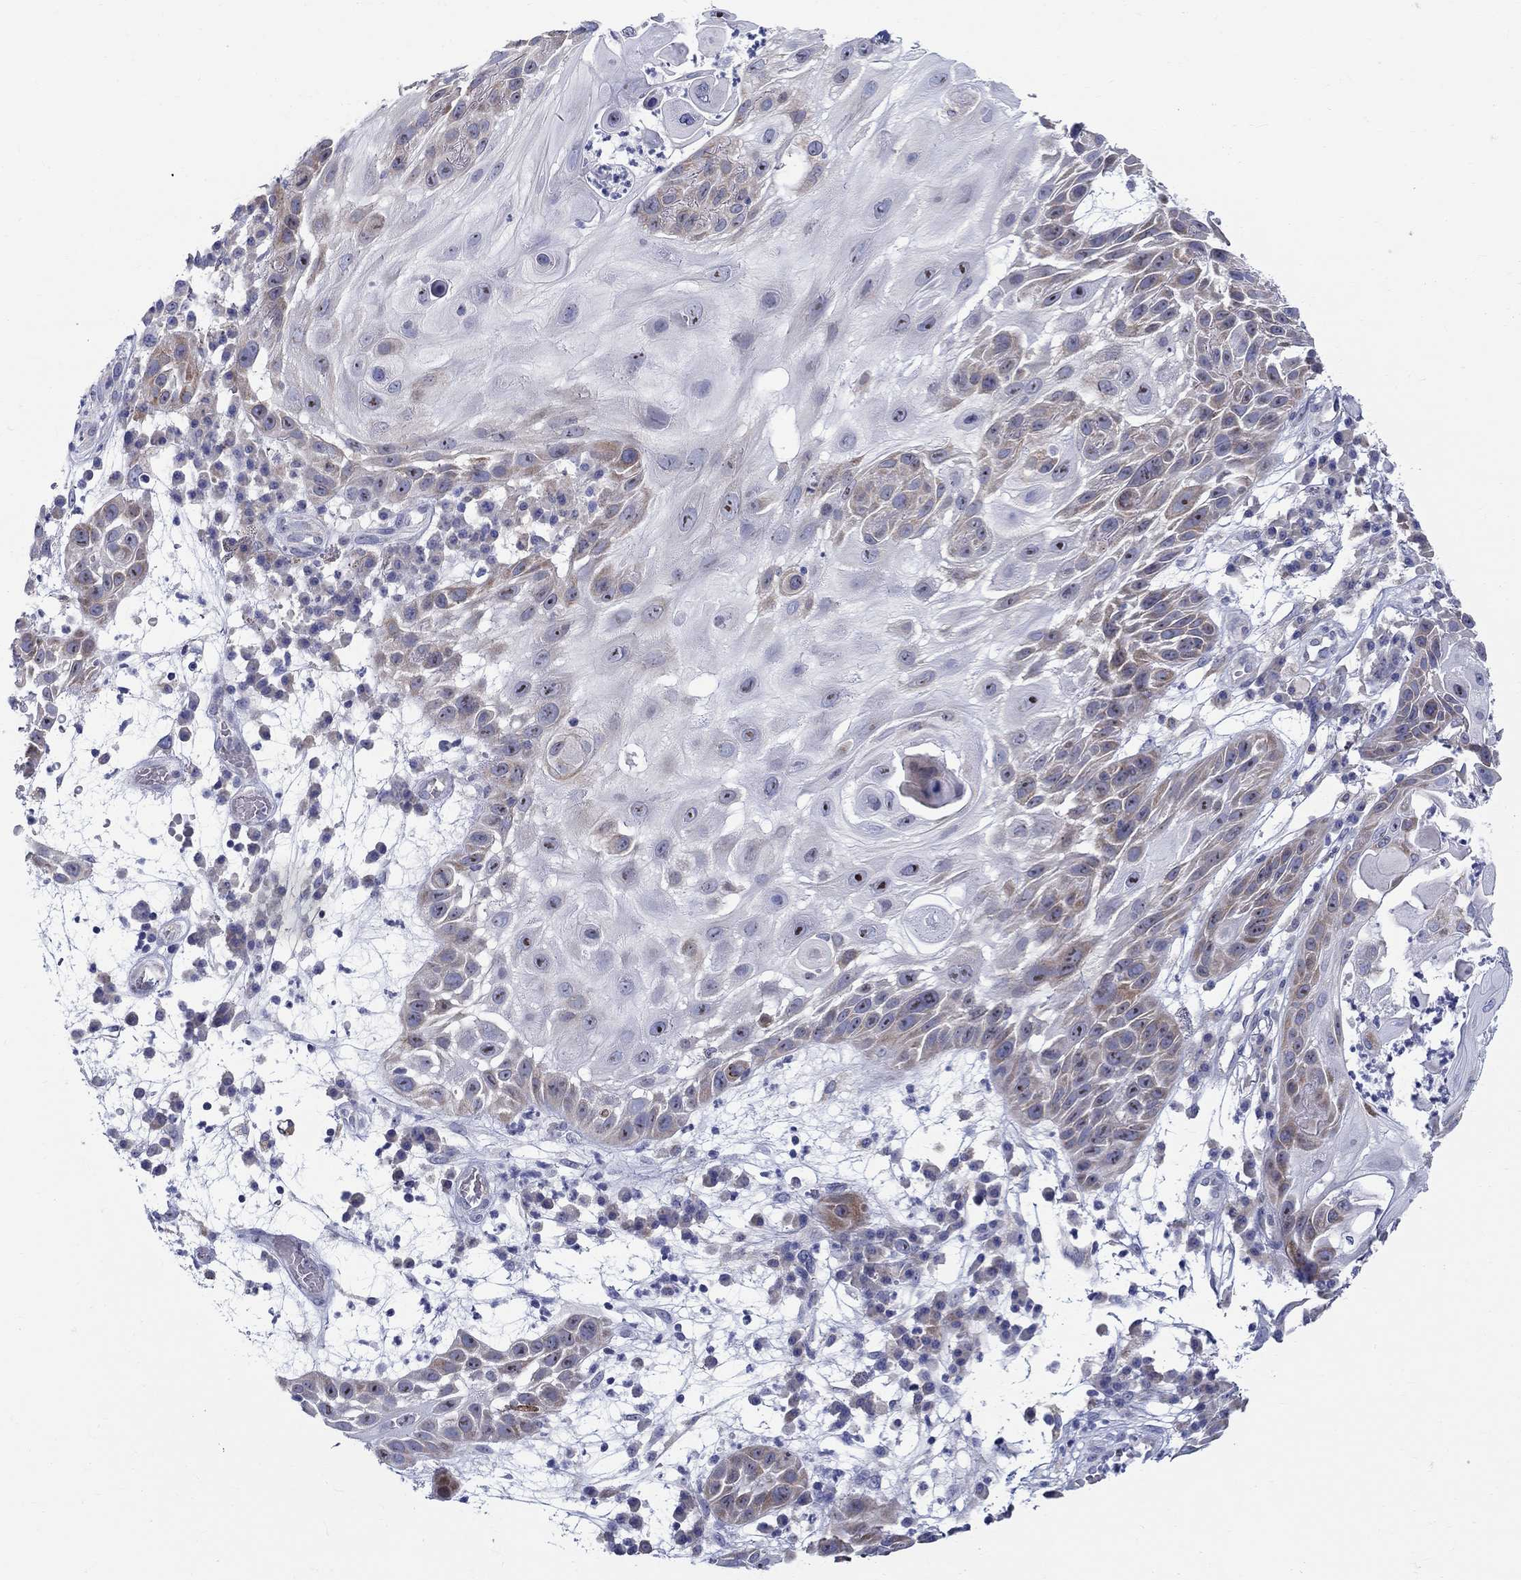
{"staining": {"intensity": "weak", "quantity": "<25%", "location": "cytoplasmic/membranous"}, "tissue": "skin cancer", "cell_type": "Tumor cells", "image_type": "cancer", "snomed": [{"axis": "morphology", "description": "Normal tissue, NOS"}, {"axis": "morphology", "description": "Squamous cell carcinoma, NOS"}, {"axis": "topography", "description": "Skin"}], "caption": "Skin squamous cell carcinoma stained for a protein using immunohistochemistry (IHC) exhibits no staining tumor cells.", "gene": "QRFPR", "patient": {"sex": "male", "age": 79}}